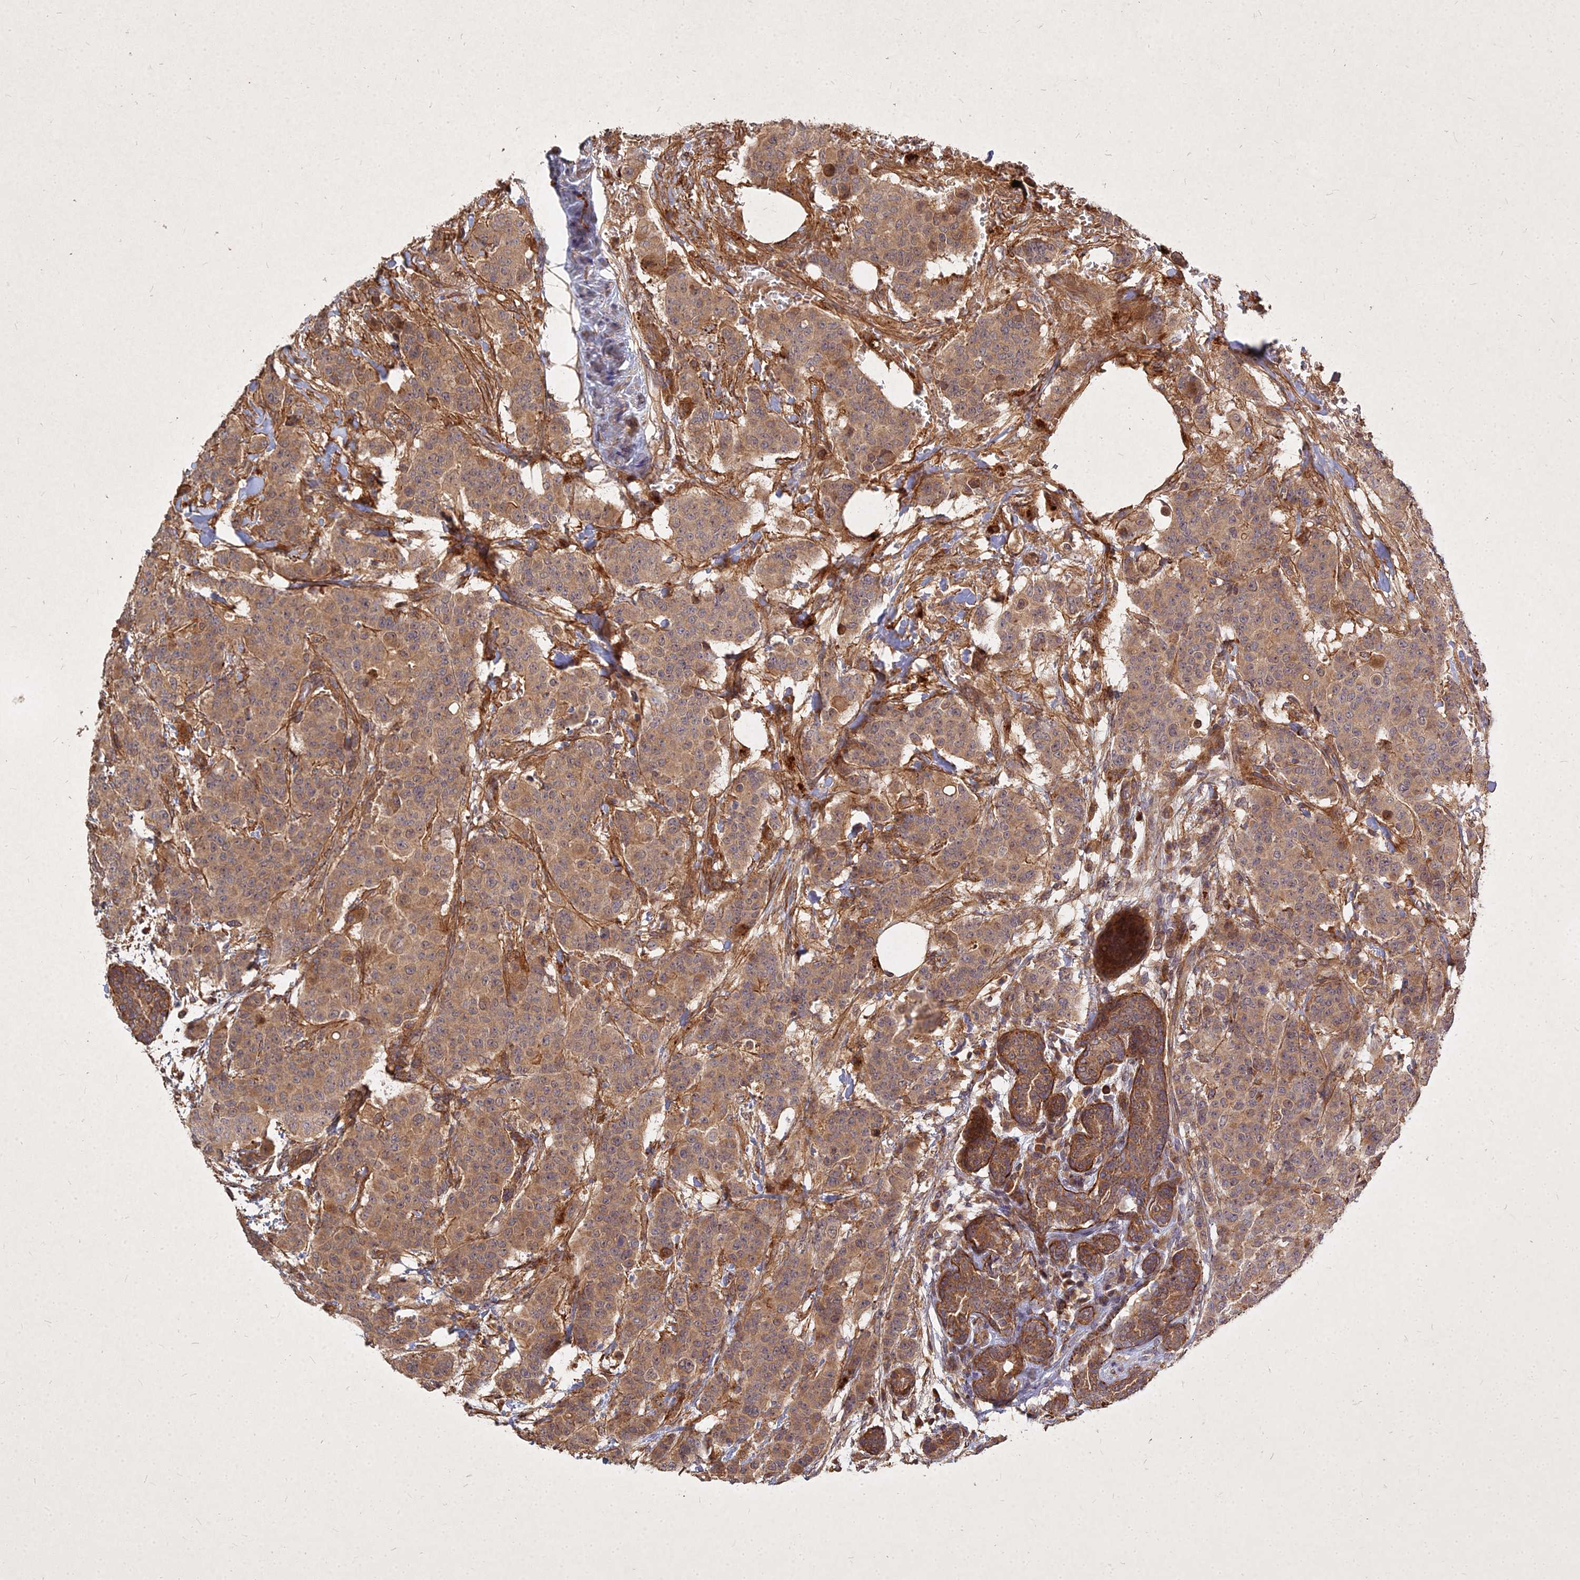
{"staining": {"intensity": "moderate", "quantity": ">75%", "location": "cytoplasmic/membranous"}, "tissue": "breast cancer", "cell_type": "Tumor cells", "image_type": "cancer", "snomed": [{"axis": "morphology", "description": "Duct carcinoma"}, {"axis": "topography", "description": "Breast"}], "caption": "Moderate cytoplasmic/membranous expression for a protein is present in approximately >75% of tumor cells of breast cancer using immunohistochemistry (IHC).", "gene": "UBE2W", "patient": {"sex": "female", "age": 40}}